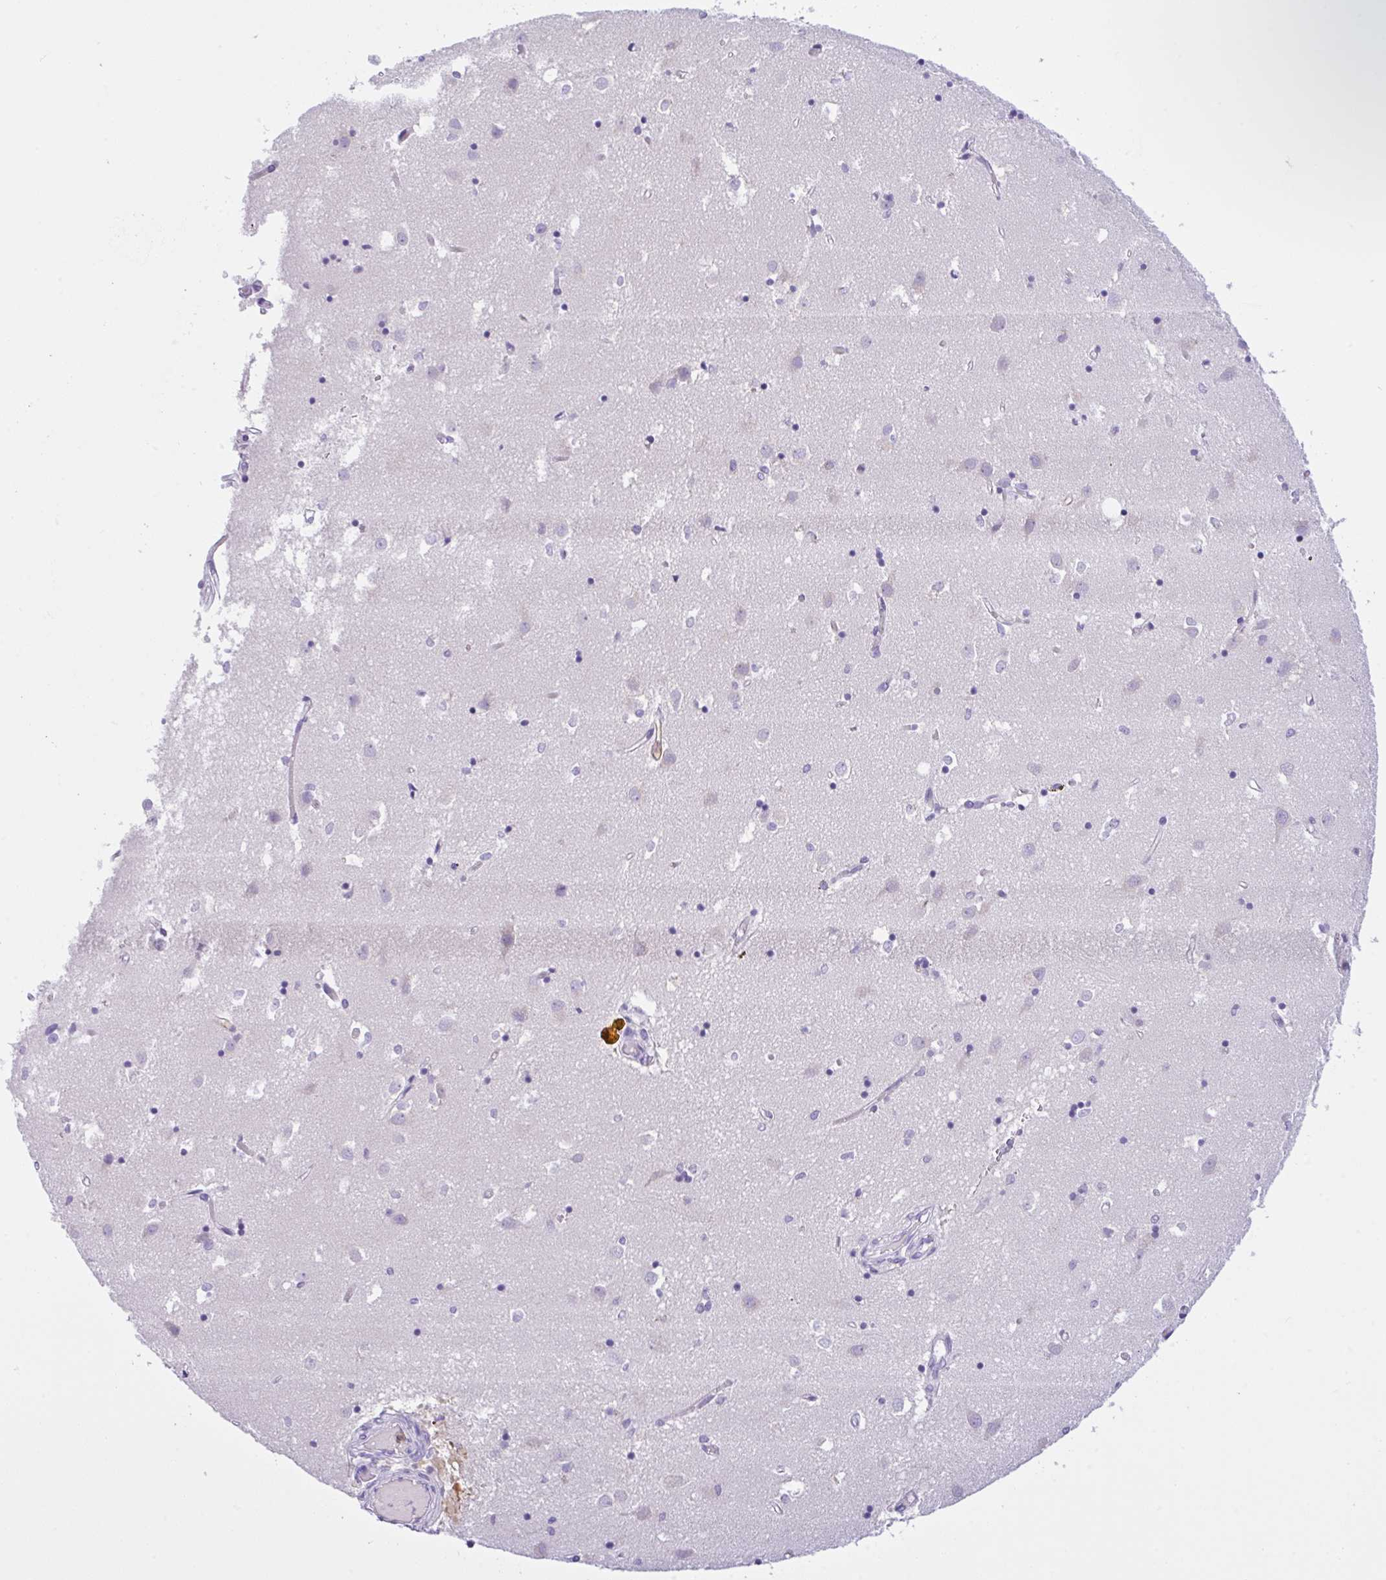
{"staining": {"intensity": "negative", "quantity": "none", "location": "none"}, "tissue": "caudate", "cell_type": "Glial cells", "image_type": "normal", "snomed": [{"axis": "morphology", "description": "Normal tissue, NOS"}, {"axis": "topography", "description": "Lateral ventricle wall"}], "caption": "The micrograph exhibits no significant expression in glial cells of caudate.", "gene": "NCF1", "patient": {"sex": "male", "age": 70}}